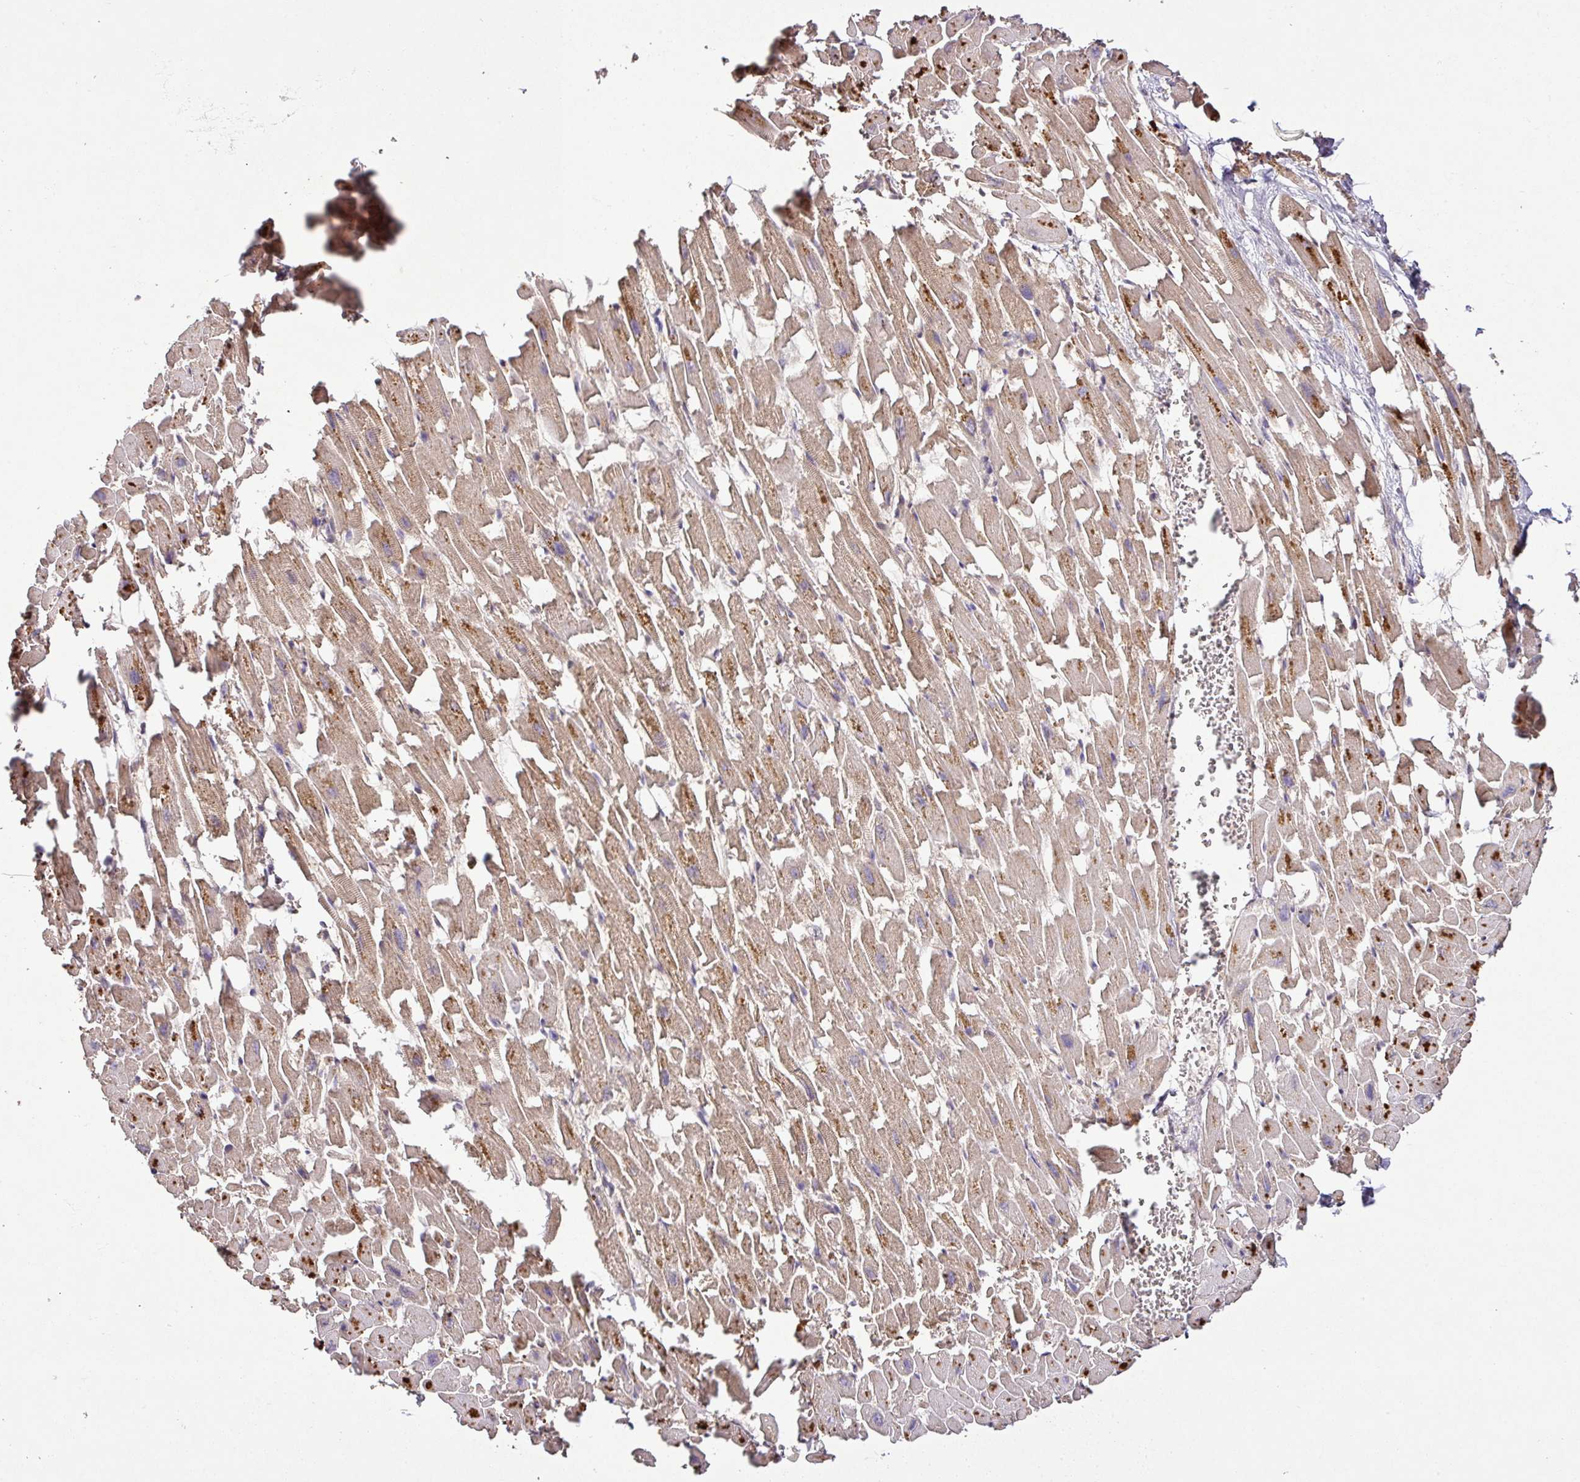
{"staining": {"intensity": "moderate", "quantity": ">75%", "location": "cytoplasmic/membranous"}, "tissue": "heart muscle", "cell_type": "Cardiomyocytes", "image_type": "normal", "snomed": [{"axis": "morphology", "description": "Normal tissue, NOS"}, {"axis": "topography", "description": "Heart"}], "caption": "This histopathology image exhibits IHC staining of normal heart muscle, with medium moderate cytoplasmic/membranous positivity in approximately >75% of cardiomyocytes.", "gene": "FAIM", "patient": {"sex": "female", "age": 64}}